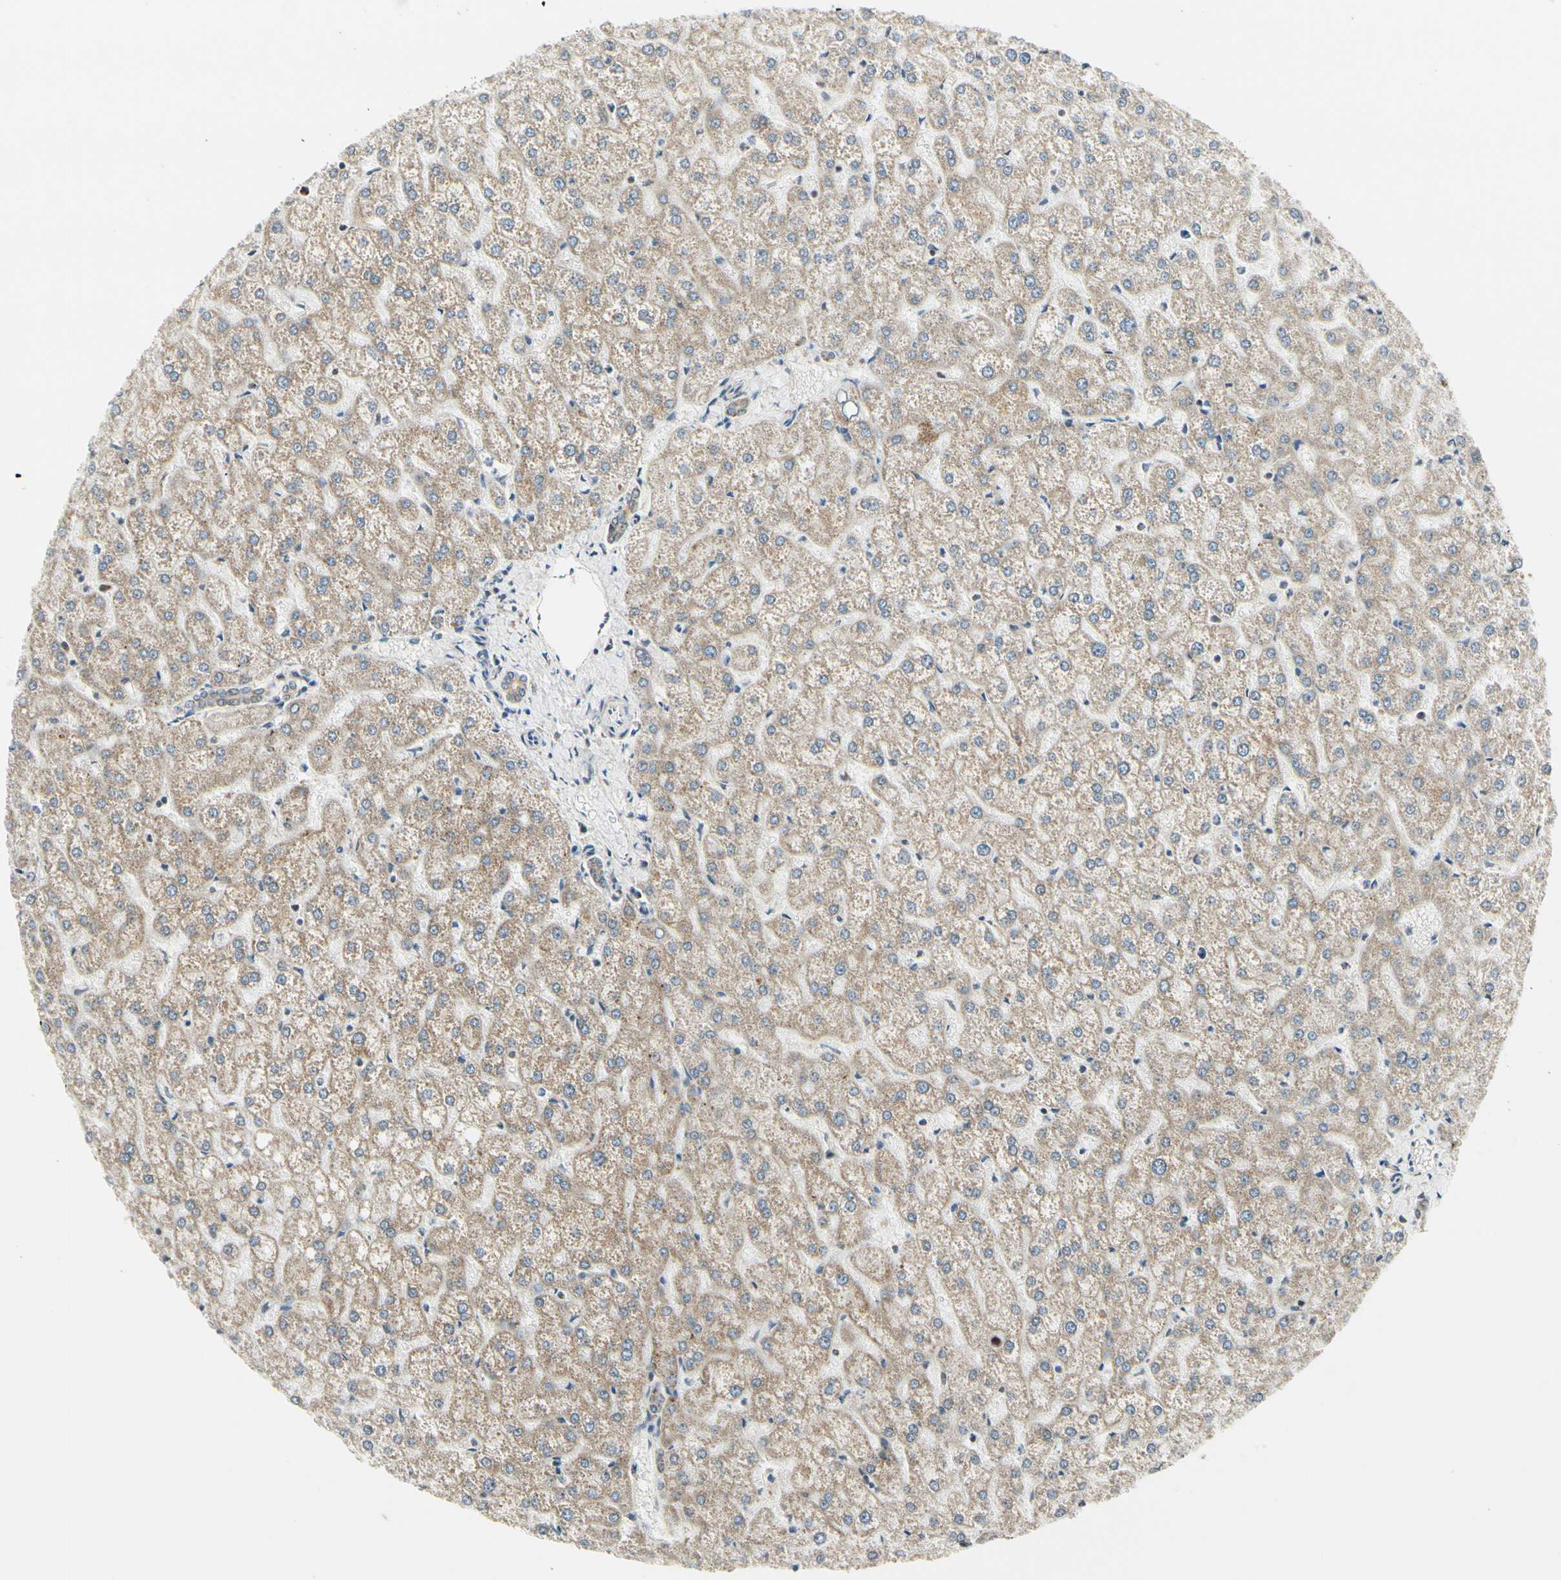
{"staining": {"intensity": "moderate", "quantity": ">75%", "location": "cytoplasmic/membranous"}, "tissue": "liver", "cell_type": "Cholangiocytes", "image_type": "normal", "snomed": [{"axis": "morphology", "description": "Normal tissue, NOS"}, {"axis": "topography", "description": "Liver"}], "caption": "A micrograph showing moderate cytoplasmic/membranous positivity in approximately >75% of cholangiocytes in normal liver, as visualized by brown immunohistochemical staining.", "gene": "ANKS6", "patient": {"sex": "female", "age": 32}}